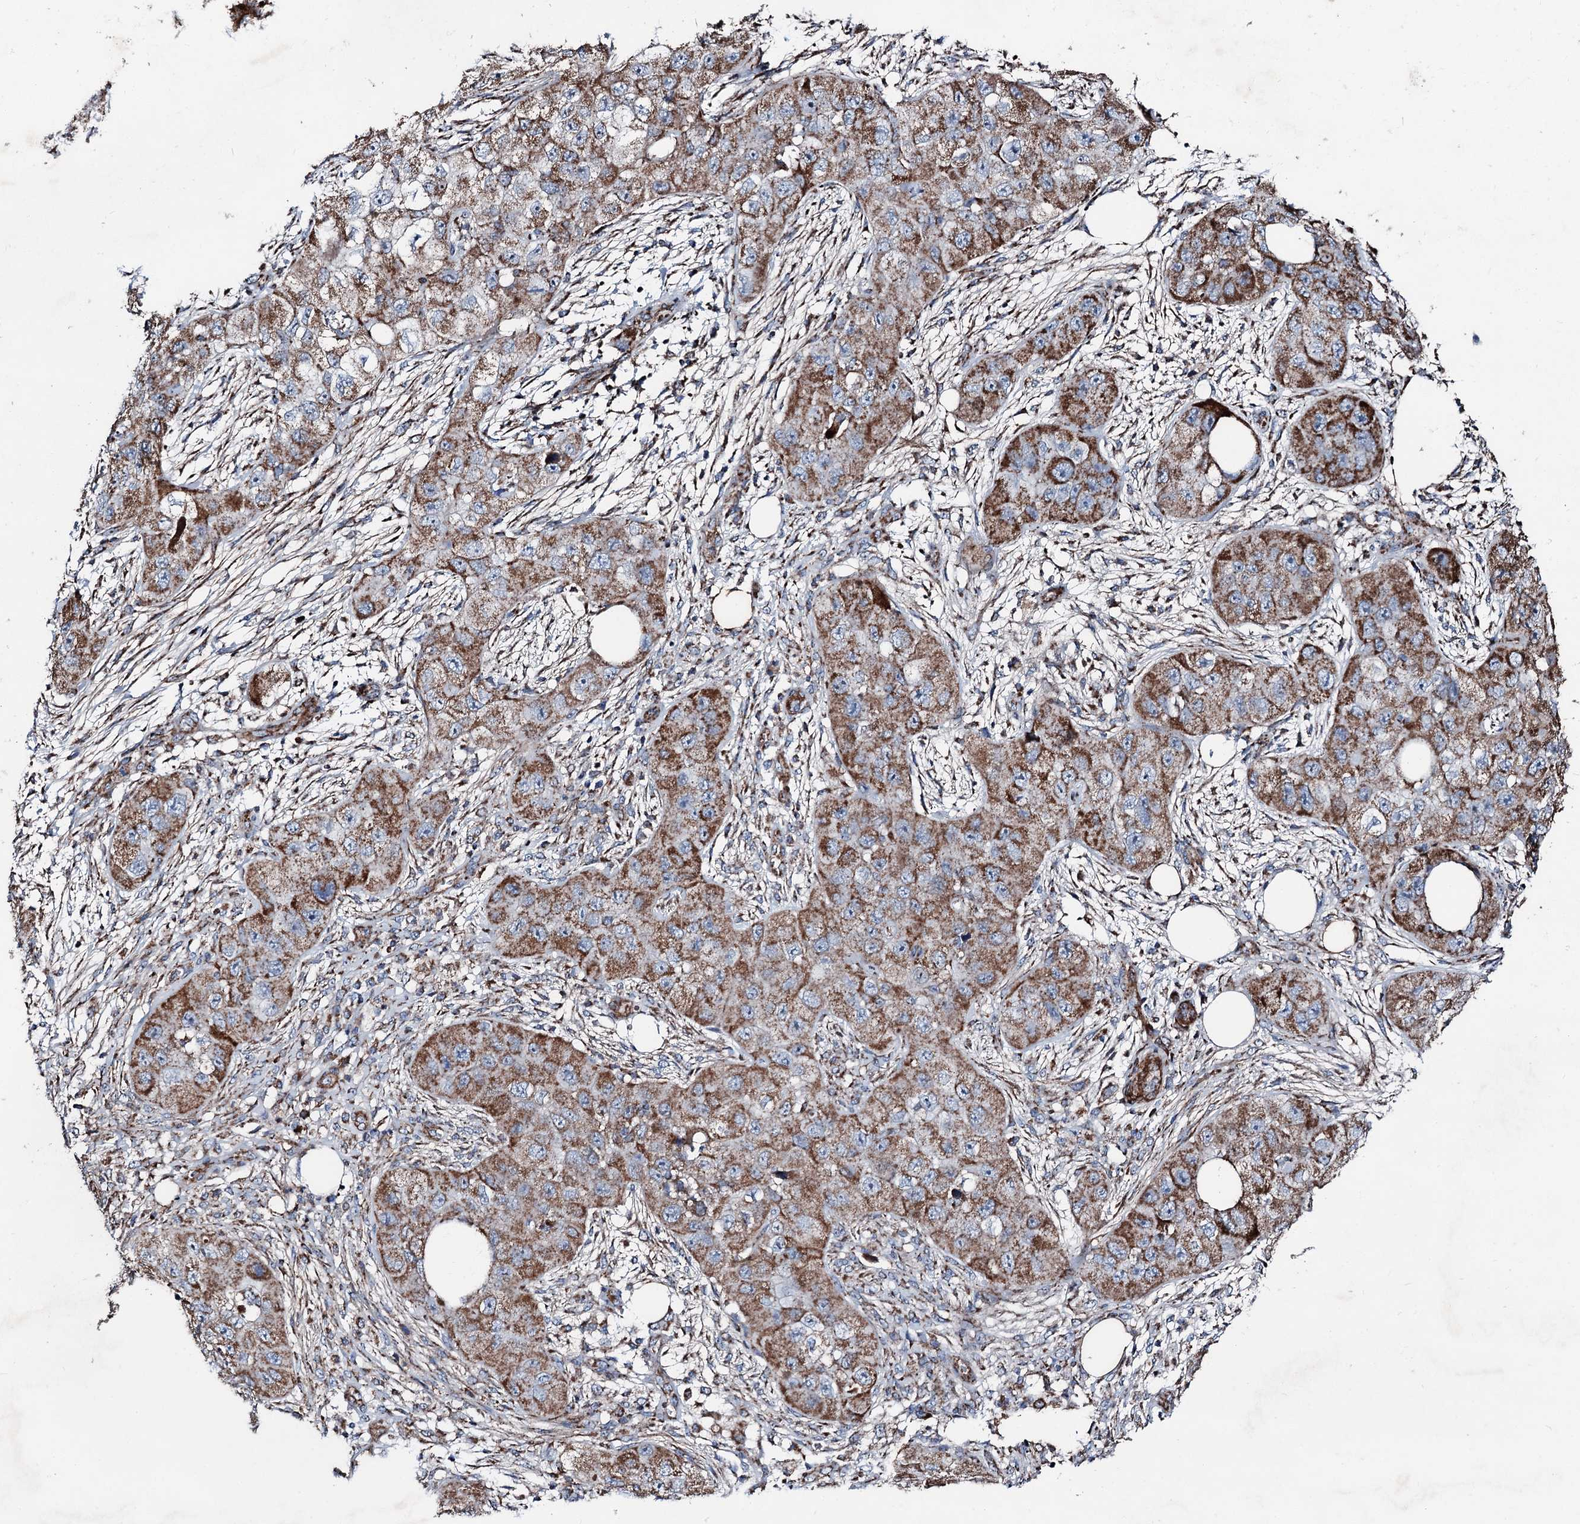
{"staining": {"intensity": "moderate", "quantity": ">75%", "location": "cytoplasmic/membranous"}, "tissue": "skin cancer", "cell_type": "Tumor cells", "image_type": "cancer", "snomed": [{"axis": "morphology", "description": "Squamous cell carcinoma, NOS"}, {"axis": "topography", "description": "Skin"}, {"axis": "topography", "description": "Subcutis"}], "caption": "Skin cancer (squamous cell carcinoma) stained for a protein reveals moderate cytoplasmic/membranous positivity in tumor cells. The staining was performed using DAB (3,3'-diaminobenzidine), with brown indicating positive protein expression. Nuclei are stained blue with hematoxylin.", "gene": "DDIAS", "patient": {"sex": "male", "age": 73}}